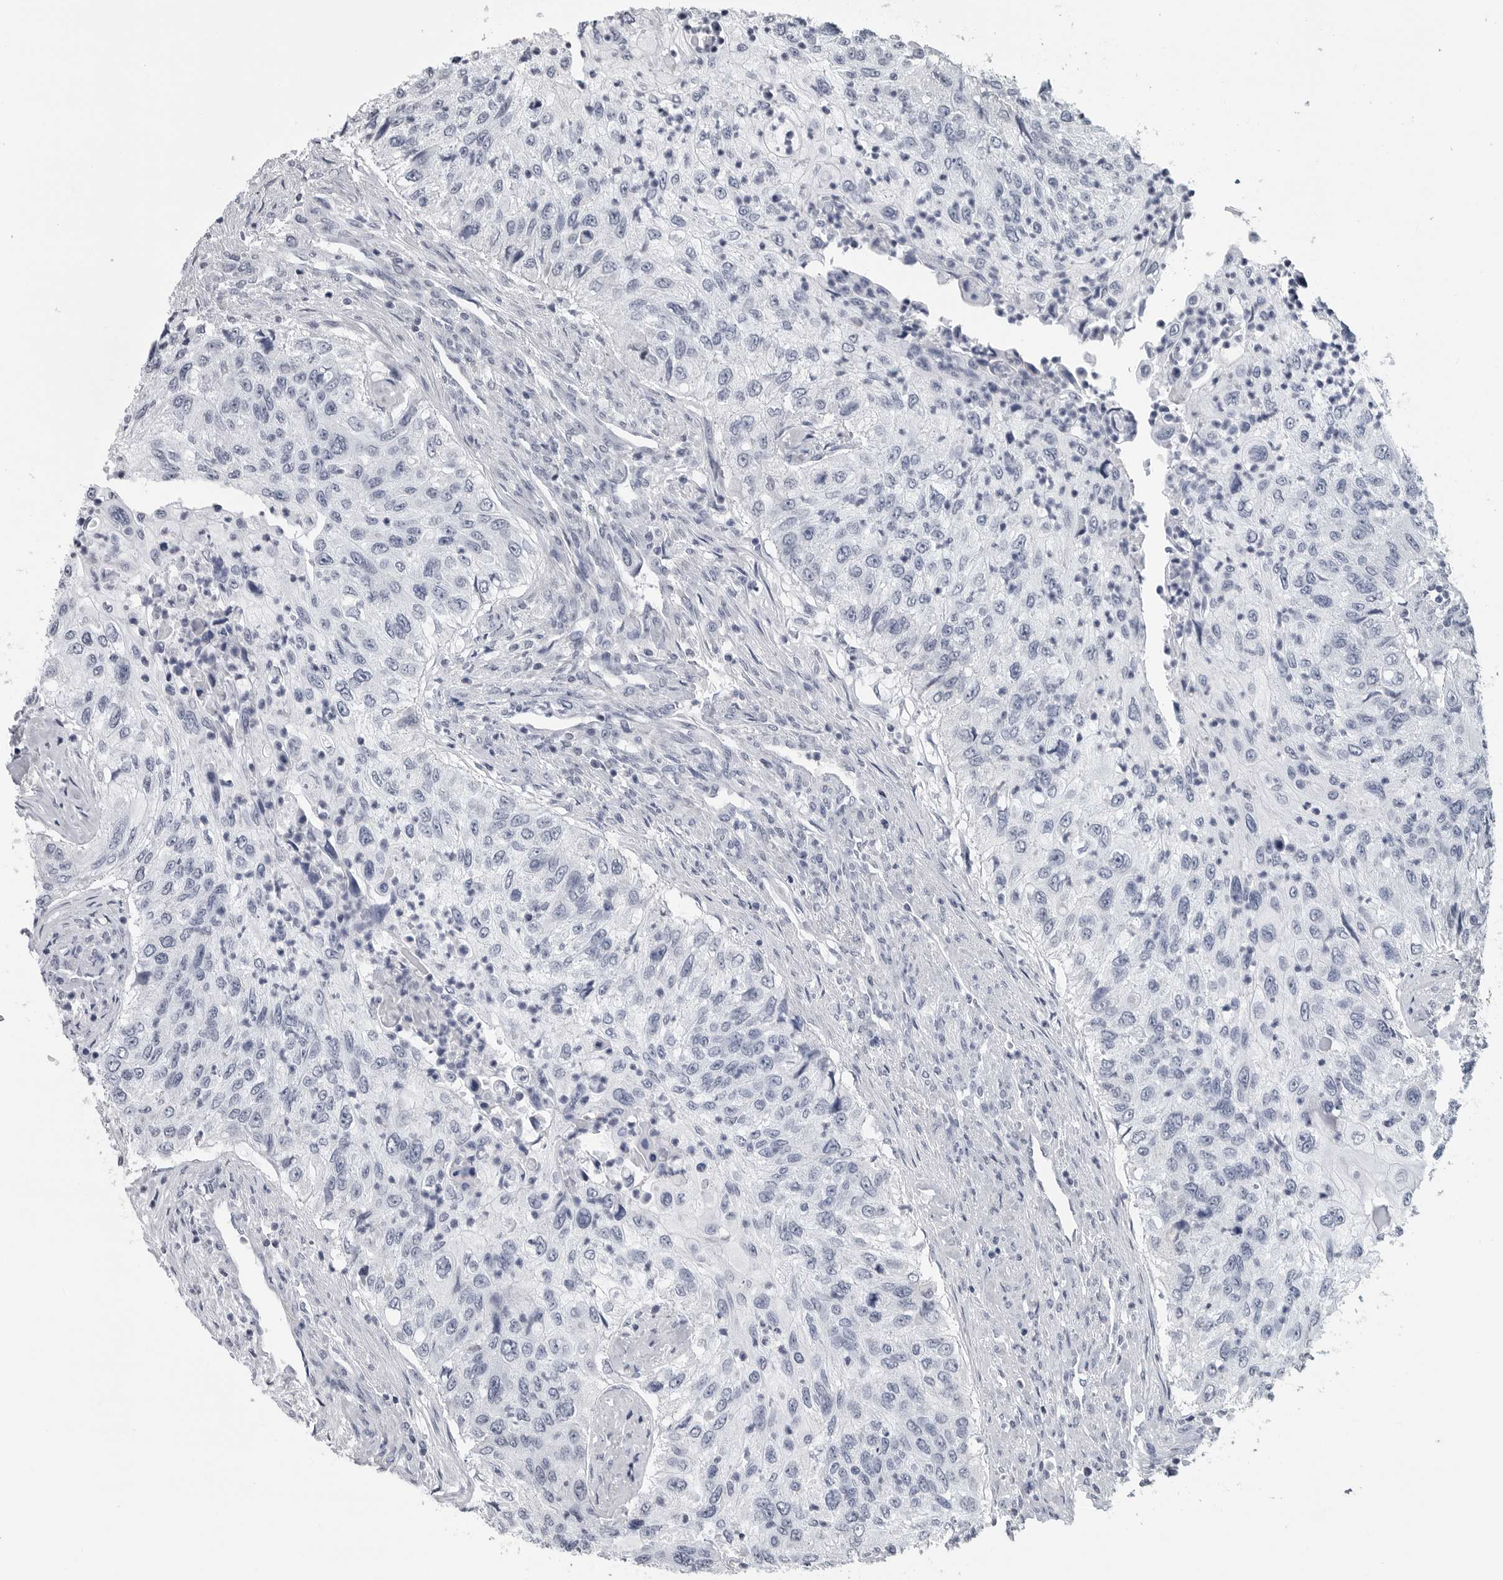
{"staining": {"intensity": "negative", "quantity": "none", "location": "none"}, "tissue": "urothelial cancer", "cell_type": "Tumor cells", "image_type": "cancer", "snomed": [{"axis": "morphology", "description": "Urothelial carcinoma, High grade"}, {"axis": "topography", "description": "Urinary bladder"}], "caption": "High-grade urothelial carcinoma was stained to show a protein in brown. There is no significant positivity in tumor cells.", "gene": "AMPD1", "patient": {"sex": "female", "age": 60}}